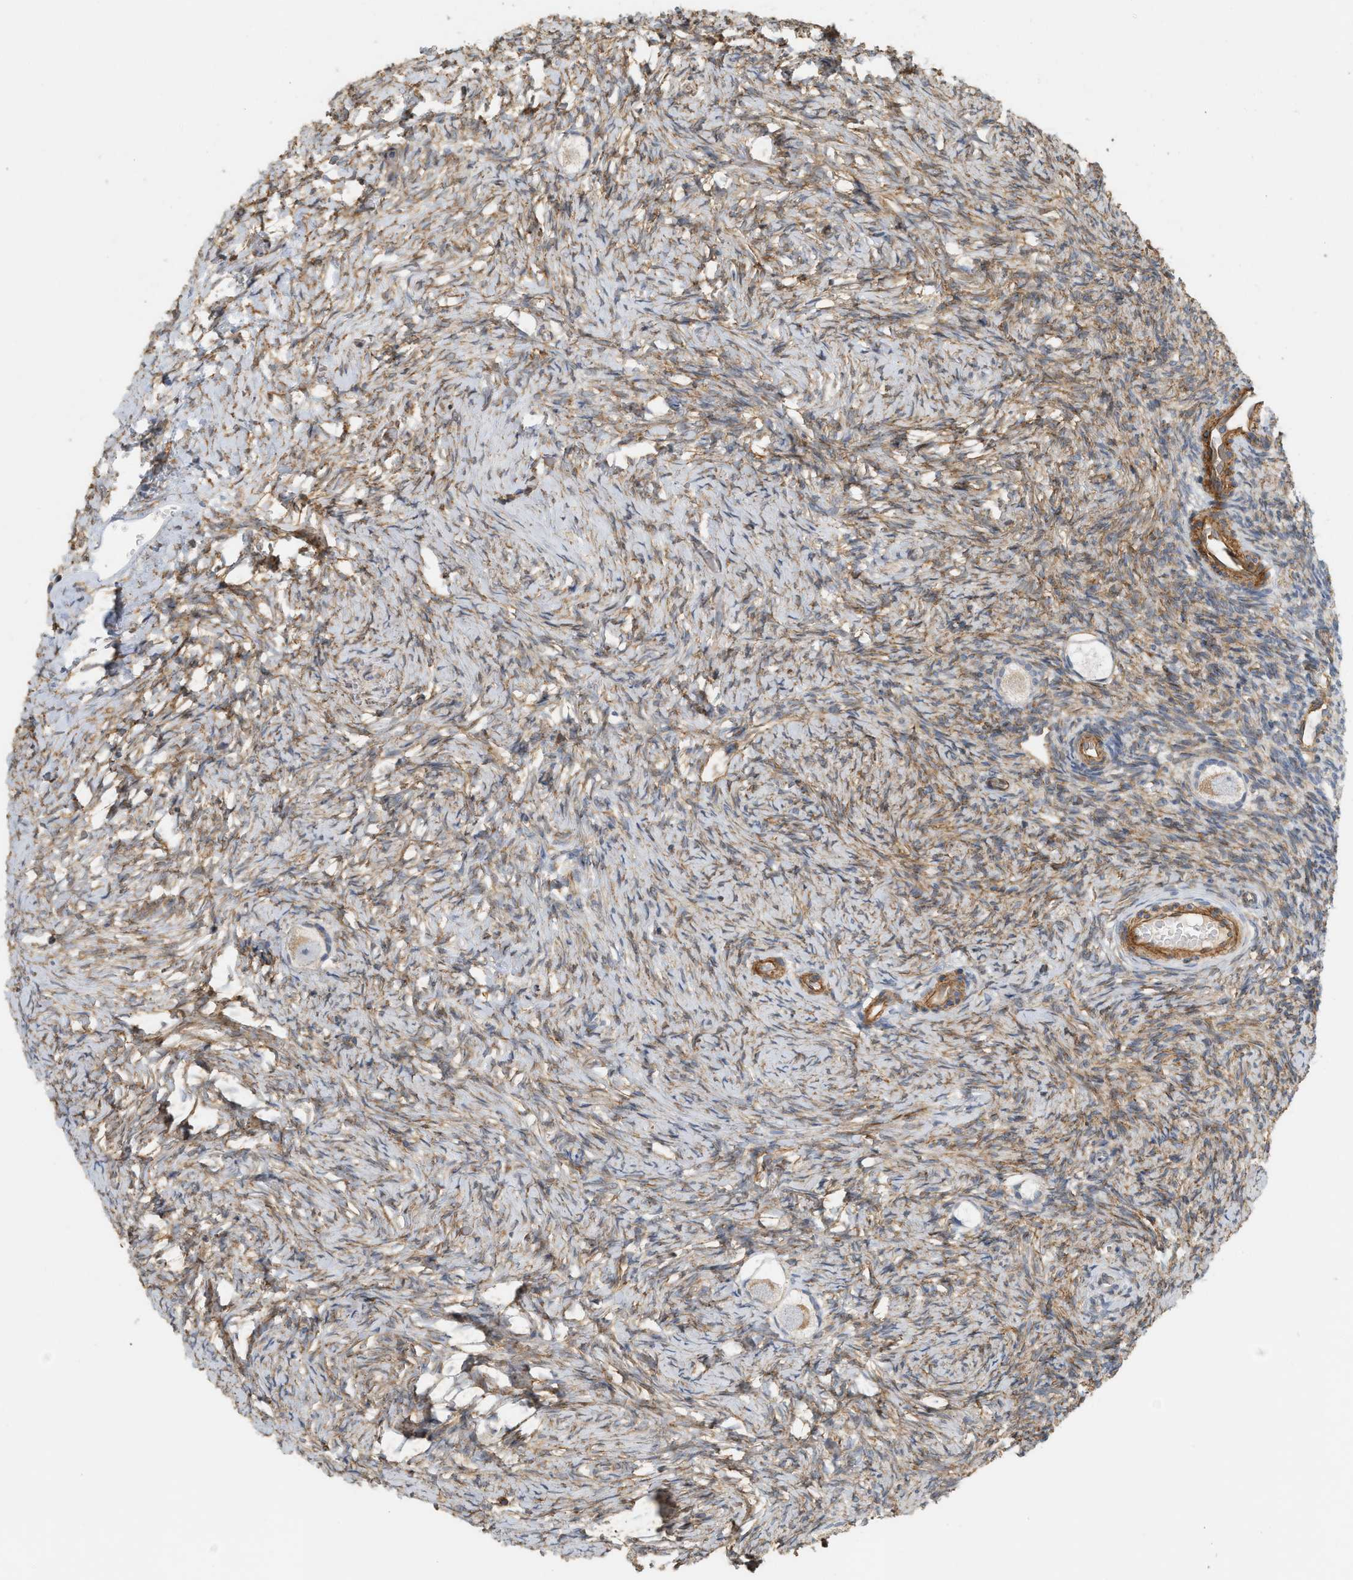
{"staining": {"intensity": "moderate", "quantity": ">75%", "location": "cytoplasmic/membranous"}, "tissue": "ovary", "cell_type": "Follicle cells", "image_type": "normal", "snomed": [{"axis": "morphology", "description": "Normal tissue, NOS"}, {"axis": "topography", "description": "Ovary"}], "caption": "Protein staining of normal ovary reveals moderate cytoplasmic/membranous expression in about >75% of follicle cells.", "gene": "SVOP", "patient": {"sex": "female", "age": 27}}